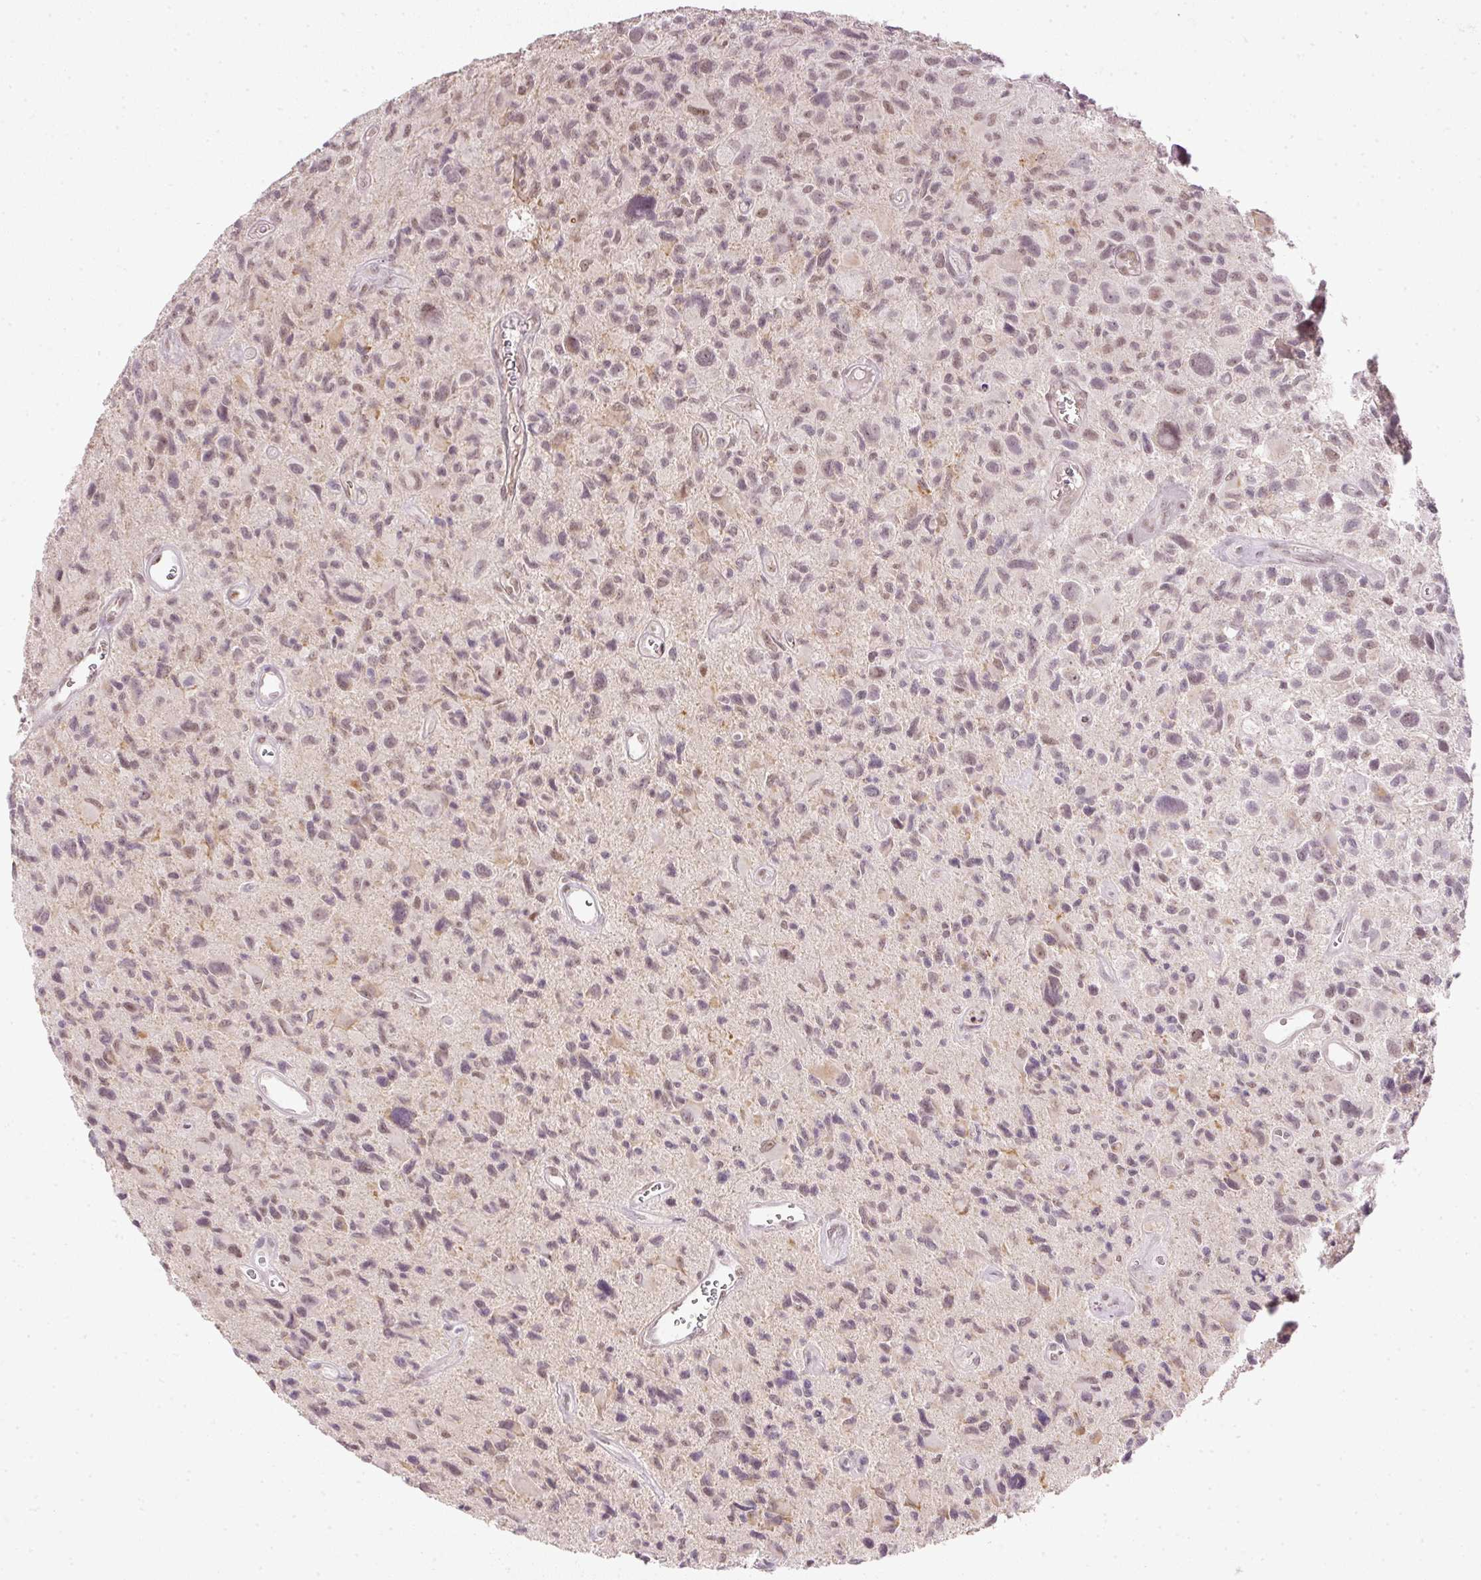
{"staining": {"intensity": "weak", "quantity": "25%-75%", "location": "nuclear"}, "tissue": "glioma", "cell_type": "Tumor cells", "image_type": "cancer", "snomed": [{"axis": "morphology", "description": "Glioma, malignant, High grade"}, {"axis": "topography", "description": "Brain"}], "caption": "The micrograph displays staining of glioma, revealing weak nuclear protein staining (brown color) within tumor cells.", "gene": "FSTL3", "patient": {"sex": "male", "age": 76}}